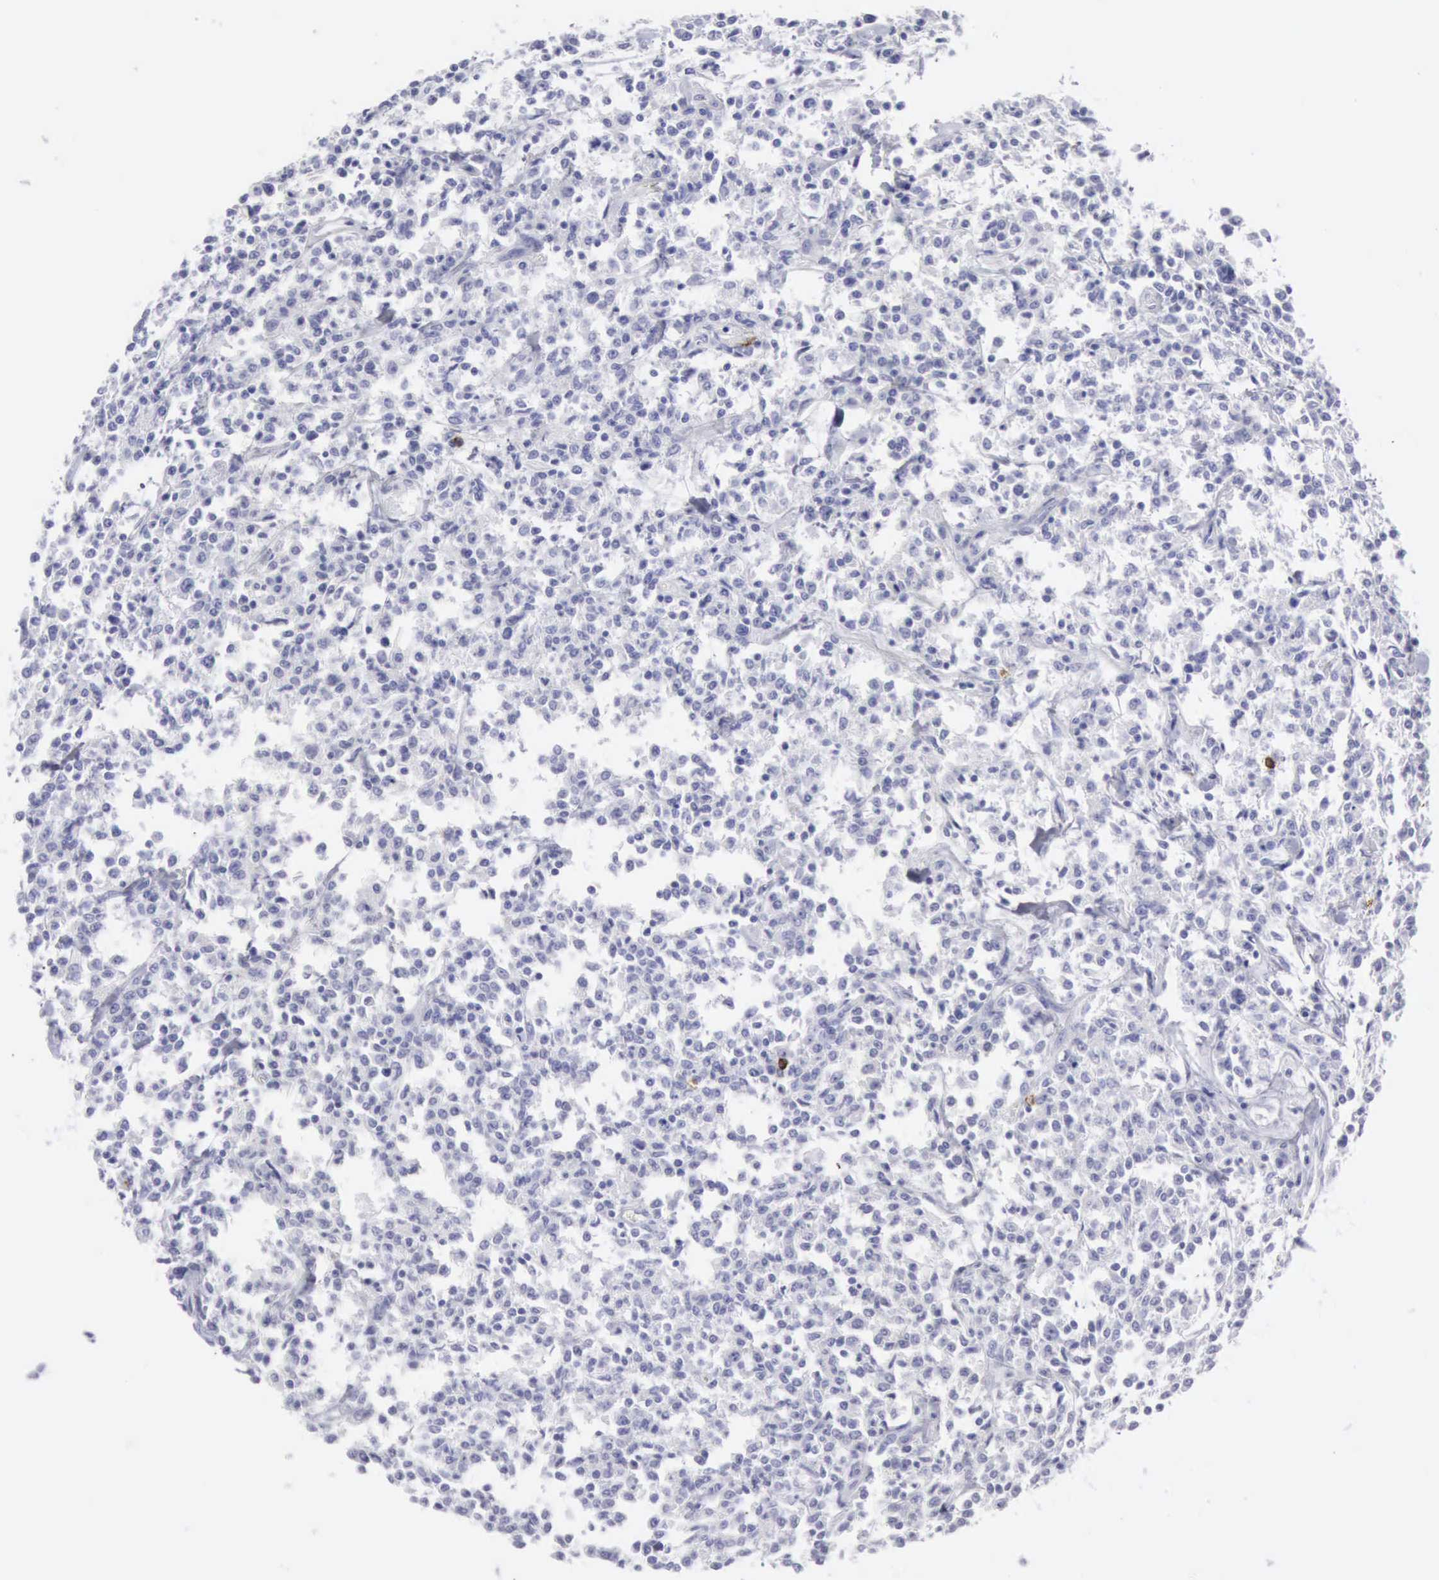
{"staining": {"intensity": "negative", "quantity": "none", "location": "none"}, "tissue": "lymphoma", "cell_type": "Tumor cells", "image_type": "cancer", "snomed": [{"axis": "morphology", "description": "Malignant lymphoma, non-Hodgkin's type, Low grade"}, {"axis": "topography", "description": "Small intestine"}], "caption": "Lymphoma was stained to show a protein in brown. There is no significant staining in tumor cells.", "gene": "NCAM1", "patient": {"sex": "female", "age": 59}}